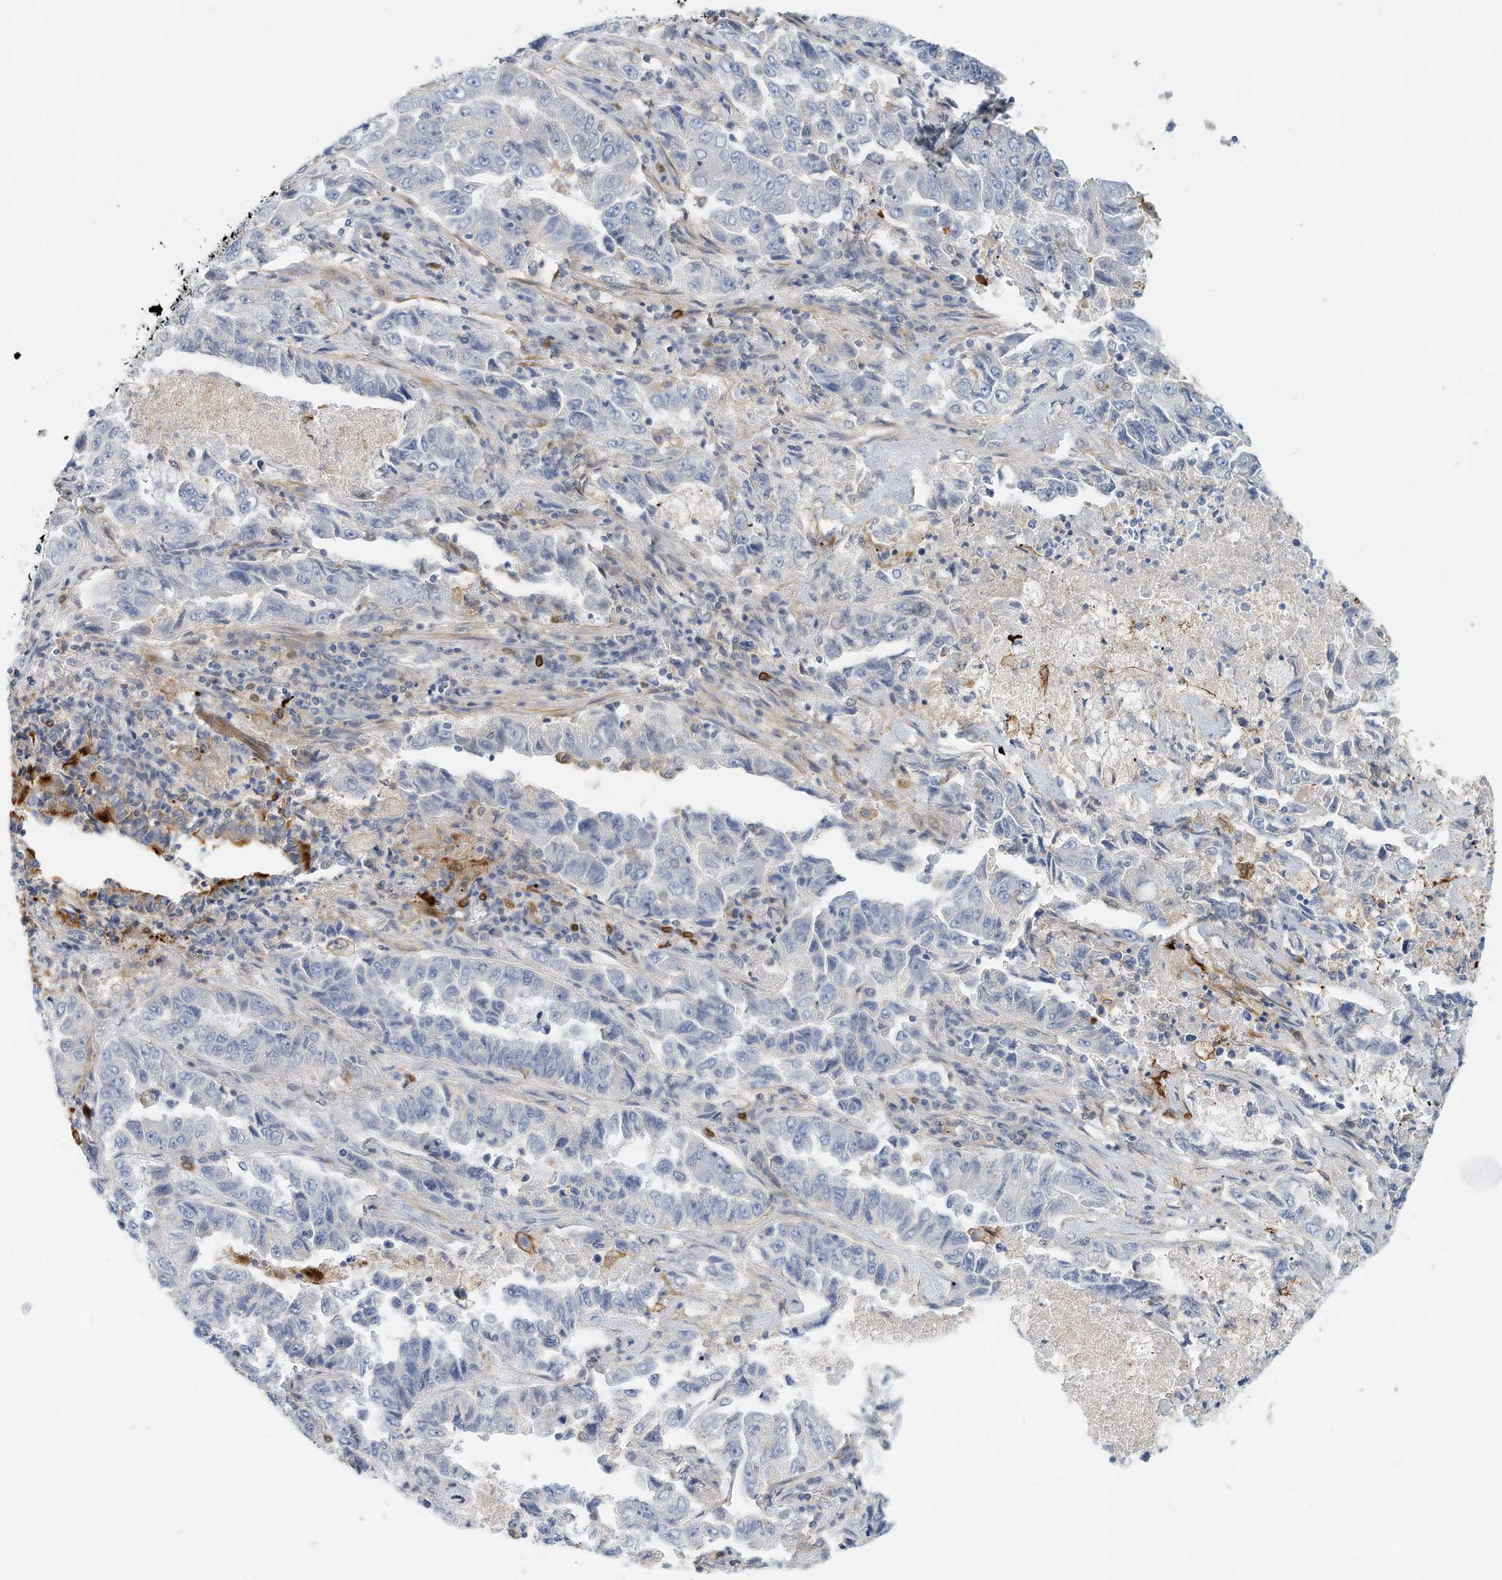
{"staining": {"intensity": "negative", "quantity": "none", "location": "none"}, "tissue": "lung cancer", "cell_type": "Tumor cells", "image_type": "cancer", "snomed": [{"axis": "morphology", "description": "Adenocarcinoma, NOS"}, {"axis": "topography", "description": "Lung"}], "caption": "The image shows no significant staining in tumor cells of lung cancer. (Immunohistochemistry (ihc), brightfield microscopy, high magnification).", "gene": "MICAL1", "patient": {"sex": "female", "age": 51}}